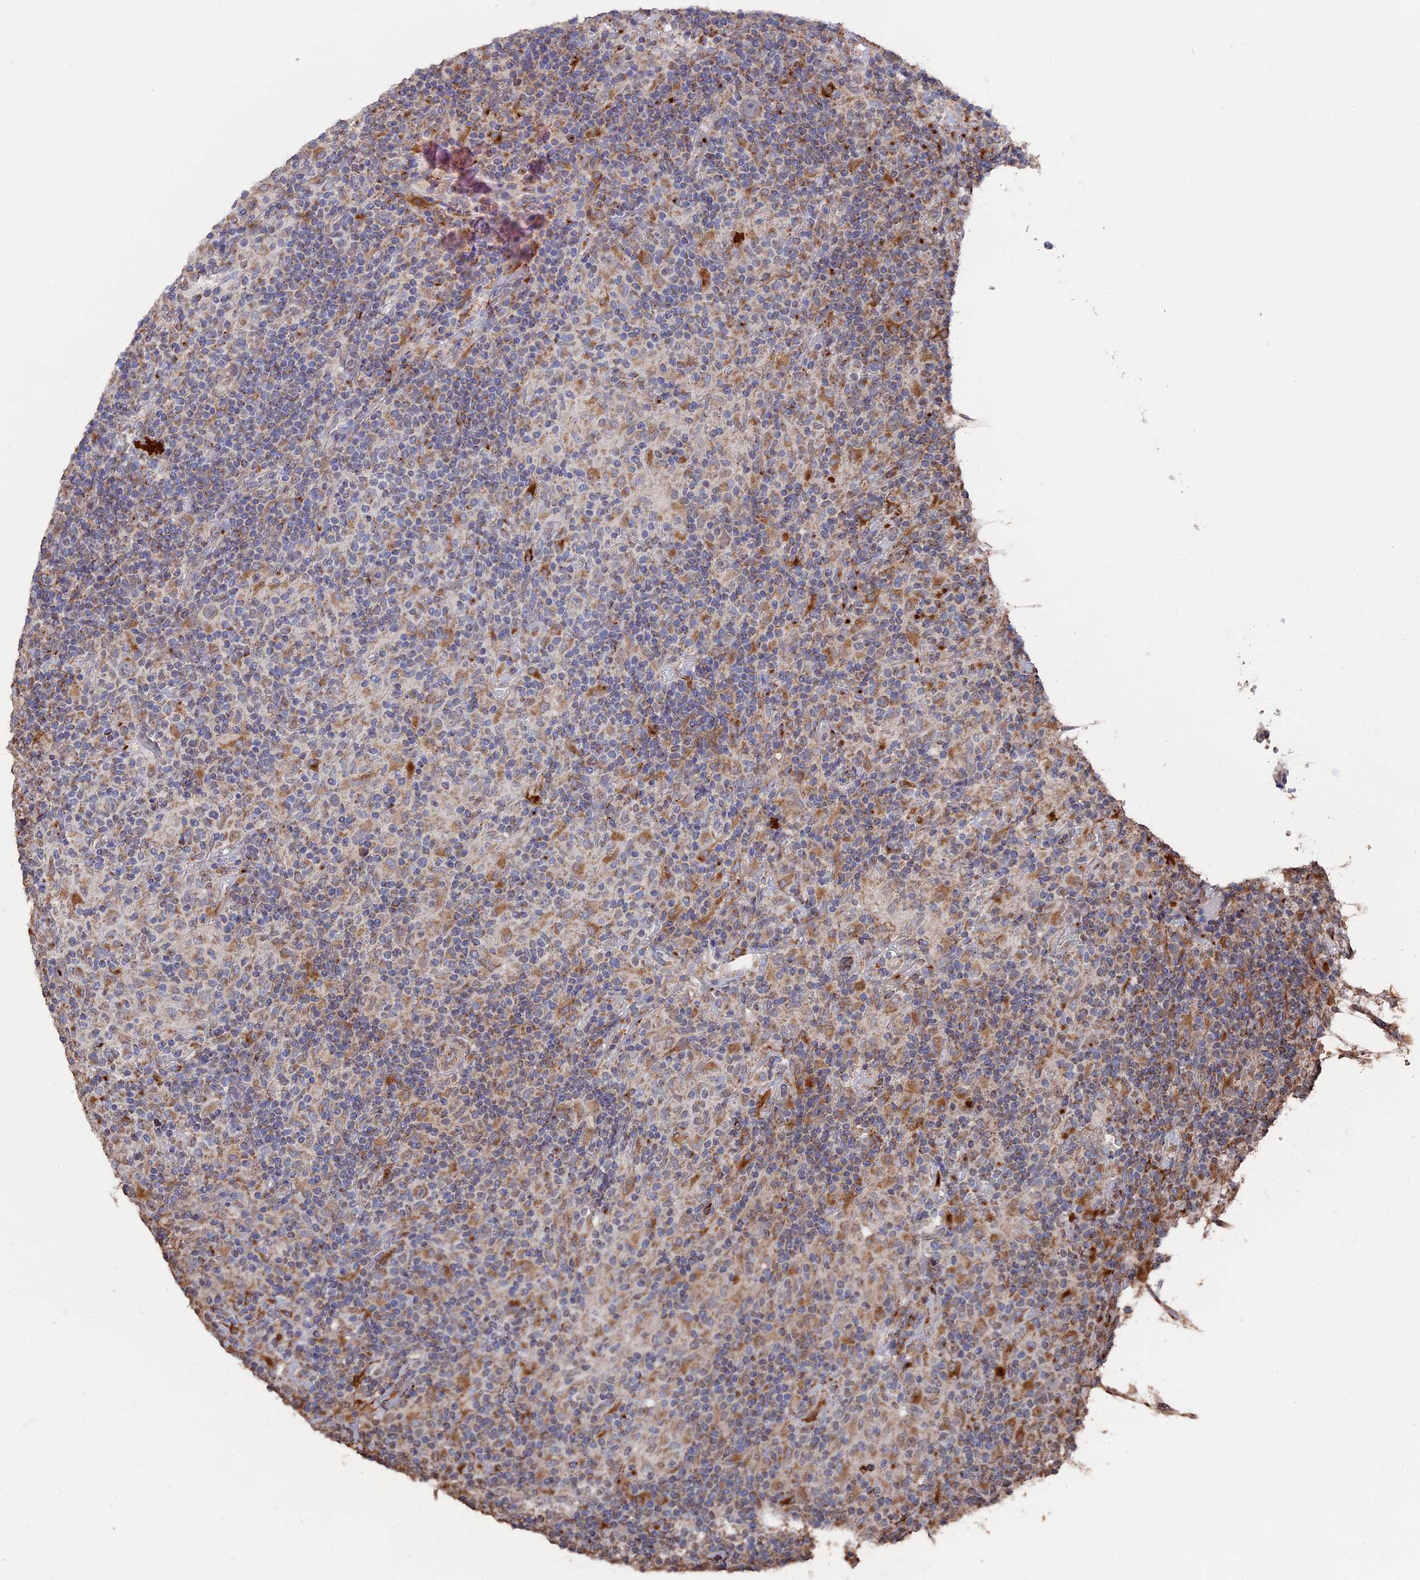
{"staining": {"intensity": "moderate", "quantity": ">75%", "location": "cytoplasmic/membranous"}, "tissue": "lymphoma", "cell_type": "Tumor cells", "image_type": "cancer", "snomed": [{"axis": "morphology", "description": "Hodgkin's disease, NOS"}, {"axis": "topography", "description": "Lymph node"}], "caption": "Protein expression analysis of human lymphoma reveals moderate cytoplasmic/membranous staining in about >75% of tumor cells. The staining was performed using DAB to visualize the protein expression in brown, while the nuclei were stained in blue with hematoxylin (Magnification: 20x).", "gene": "SMG9", "patient": {"sex": "male", "age": 70}}